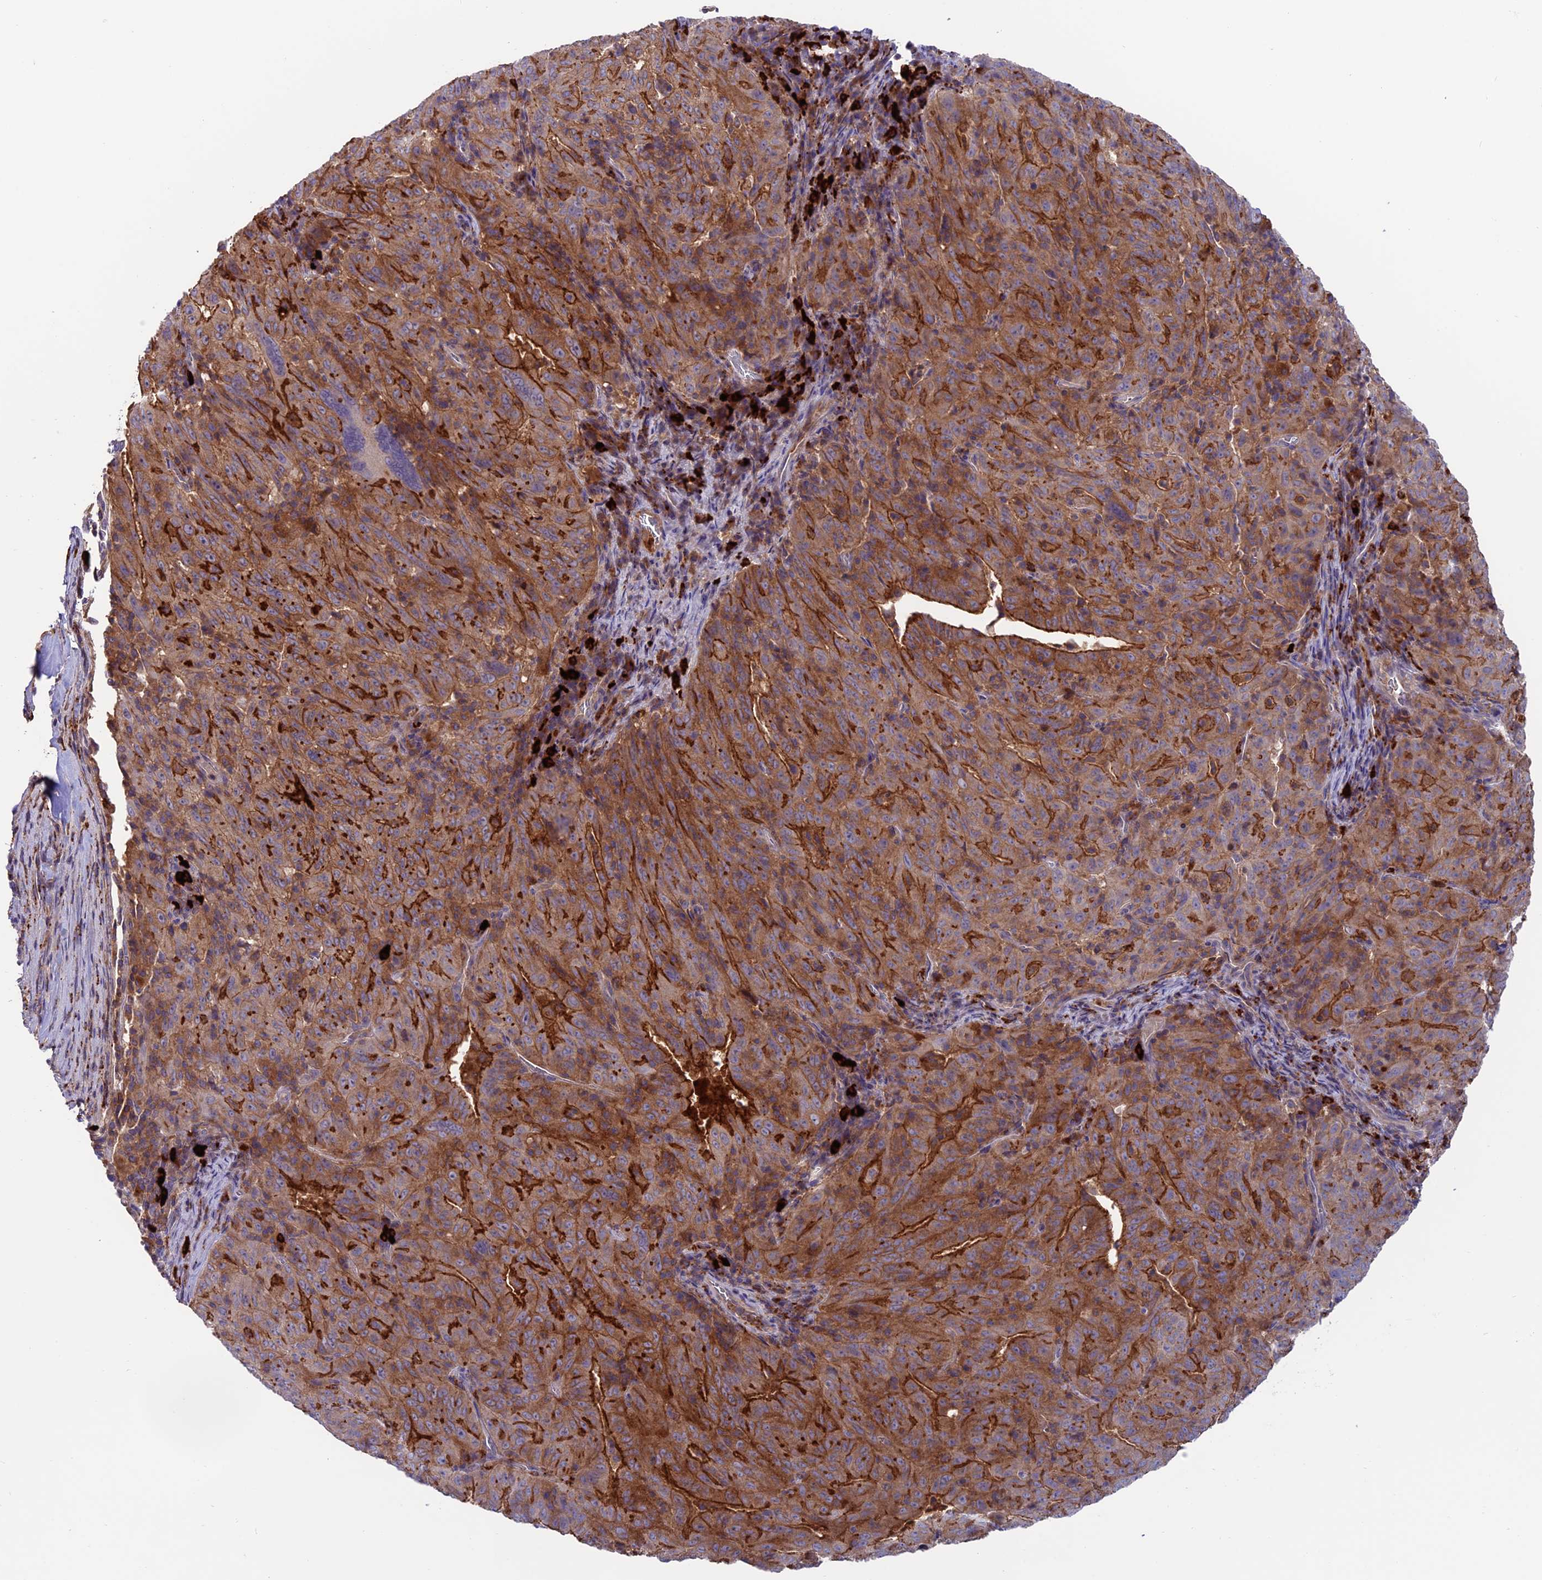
{"staining": {"intensity": "moderate", "quantity": "25%-75%", "location": "cytoplasmic/membranous"}, "tissue": "pancreatic cancer", "cell_type": "Tumor cells", "image_type": "cancer", "snomed": [{"axis": "morphology", "description": "Adenocarcinoma, NOS"}, {"axis": "topography", "description": "Pancreas"}], "caption": "Moderate cytoplasmic/membranous positivity is seen in approximately 25%-75% of tumor cells in adenocarcinoma (pancreatic).", "gene": "ARHGEF18", "patient": {"sex": "male", "age": 63}}